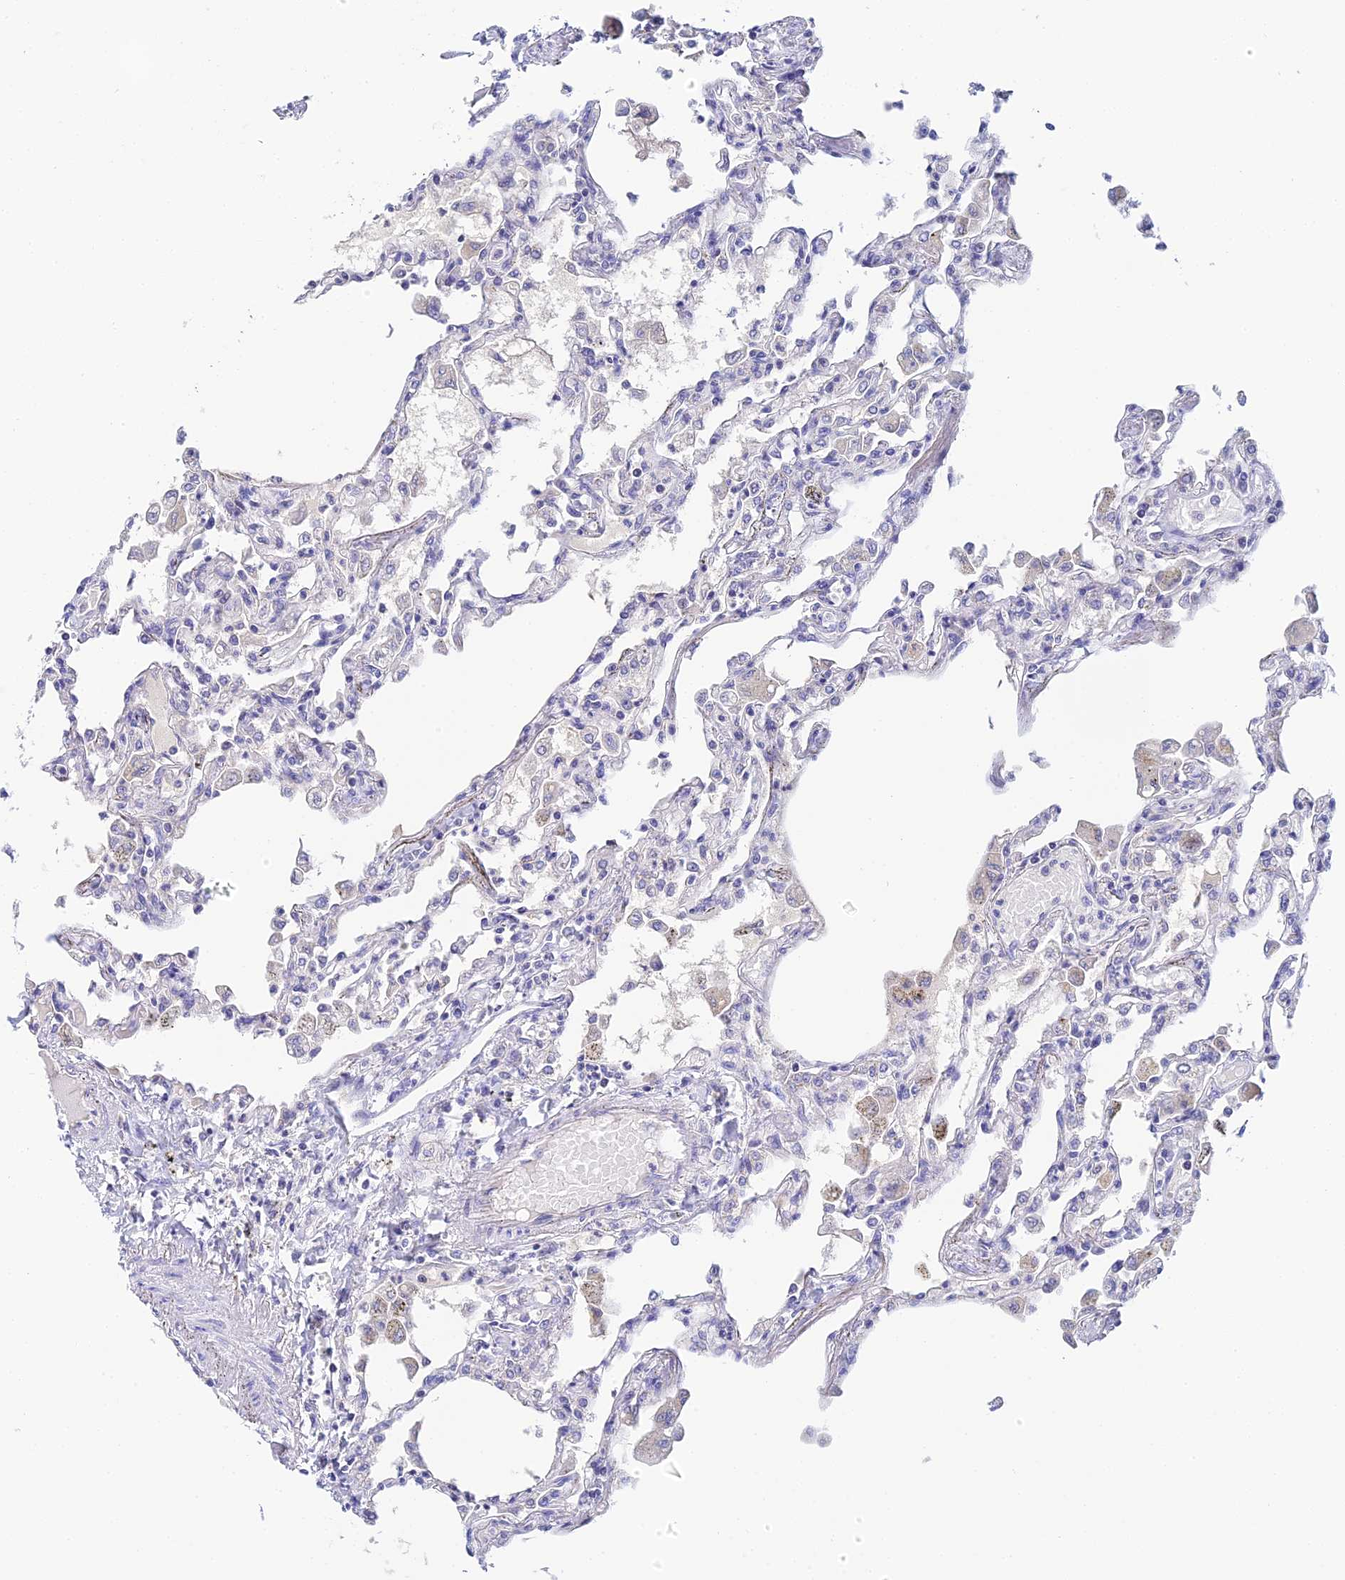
{"staining": {"intensity": "moderate", "quantity": "<25%", "location": "nuclear"}, "tissue": "lung", "cell_type": "Alveolar cells", "image_type": "normal", "snomed": [{"axis": "morphology", "description": "Normal tissue, NOS"}, {"axis": "topography", "description": "Bronchus"}, {"axis": "topography", "description": "Lung"}], "caption": "A high-resolution micrograph shows immunohistochemistry (IHC) staining of normal lung, which exhibits moderate nuclear staining in about <25% of alveolar cells. Nuclei are stained in blue.", "gene": "PLPP4", "patient": {"sex": "female", "age": 49}}